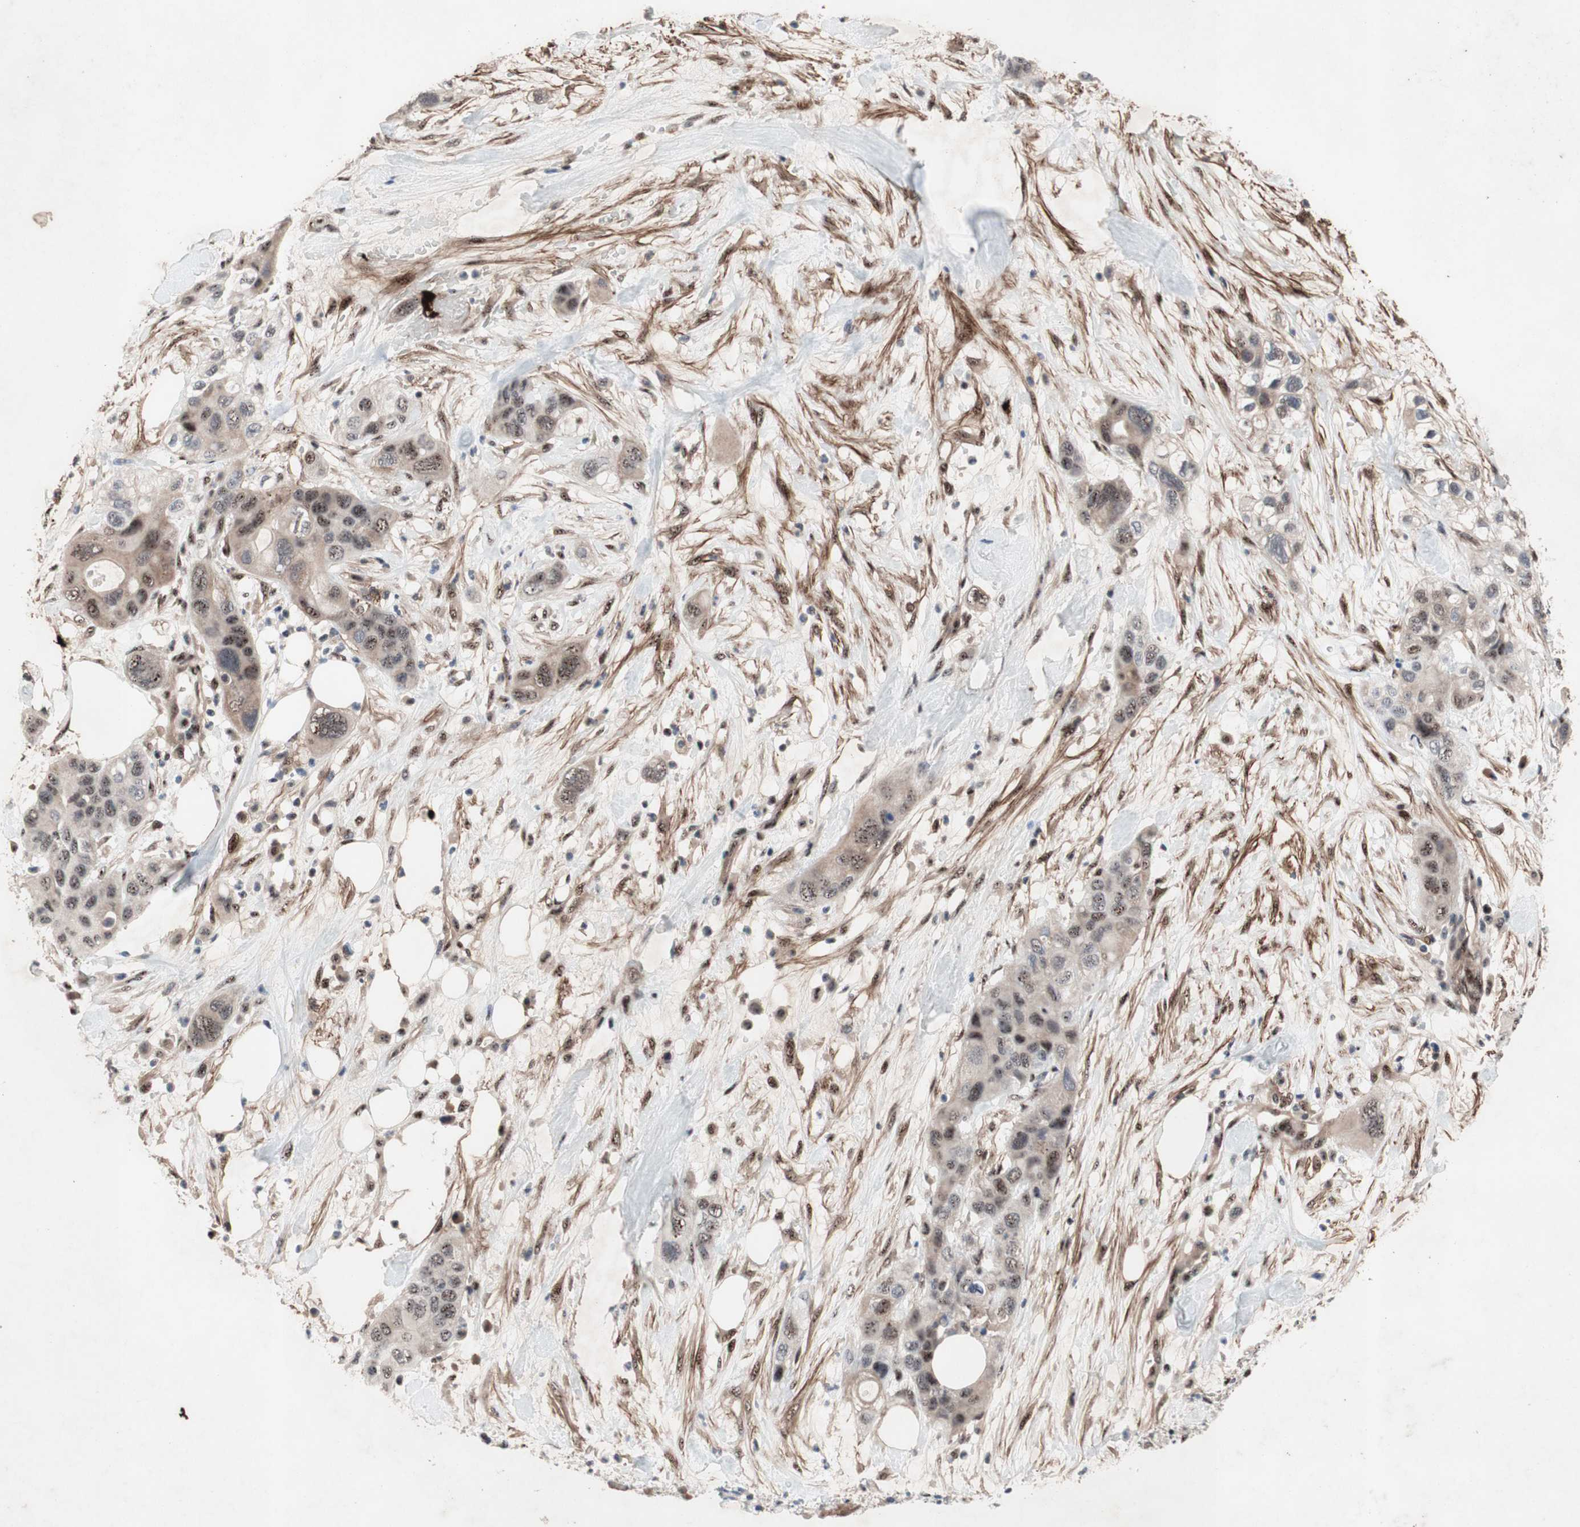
{"staining": {"intensity": "weak", "quantity": "25%-75%", "location": "cytoplasmic/membranous,nuclear"}, "tissue": "pancreatic cancer", "cell_type": "Tumor cells", "image_type": "cancer", "snomed": [{"axis": "morphology", "description": "Adenocarcinoma, NOS"}, {"axis": "topography", "description": "Pancreas"}], "caption": "Pancreatic cancer stained with DAB (3,3'-diaminobenzidine) immunohistochemistry (IHC) exhibits low levels of weak cytoplasmic/membranous and nuclear expression in approximately 25%-75% of tumor cells.", "gene": "SOX7", "patient": {"sex": "female", "age": 71}}